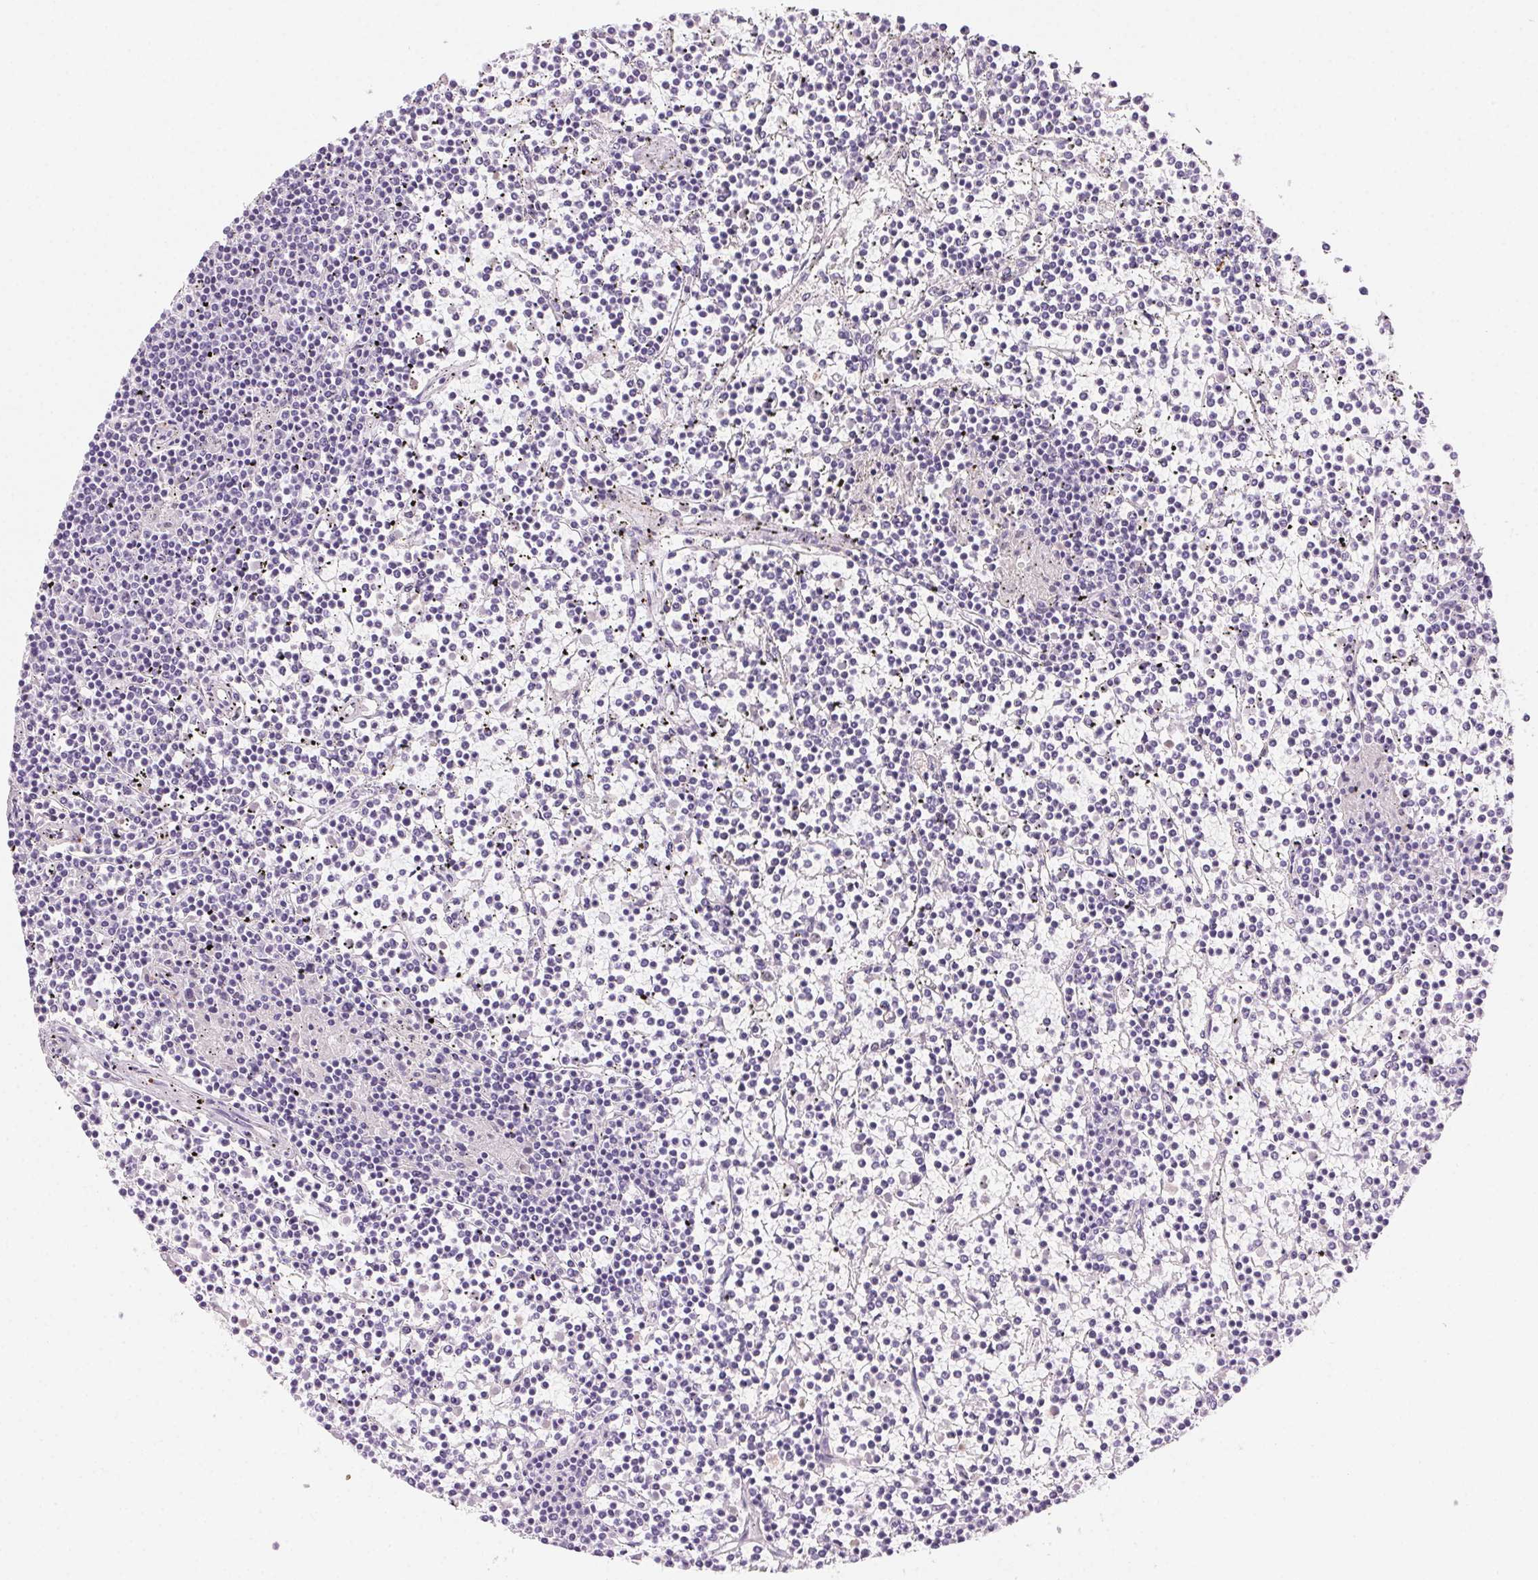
{"staining": {"intensity": "negative", "quantity": "none", "location": "none"}, "tissue": "lymphoma", "cell_type": "Tumor cells", "image_type": "cancer", "snomed": [{"axis": "morphology", "description": "Malignant lymphoma, non-Hodgkin's type, Low grade"}, {"axis": "topography", "description": "Spleen"}], "caption": "Protein analysis of low-grade malignant lymphoma, non-Hodgkin's type reveals no significant positivity in tumor cells. The staining was performed using DAB (3,3'-diaminobenzidine) to visualize the protein expression in brown, while the nuclei were stained in blue with hematoxylin (Magnification: 20x).", "gene": "GPX8", "patient": {"sex": "female", "age": 19}}